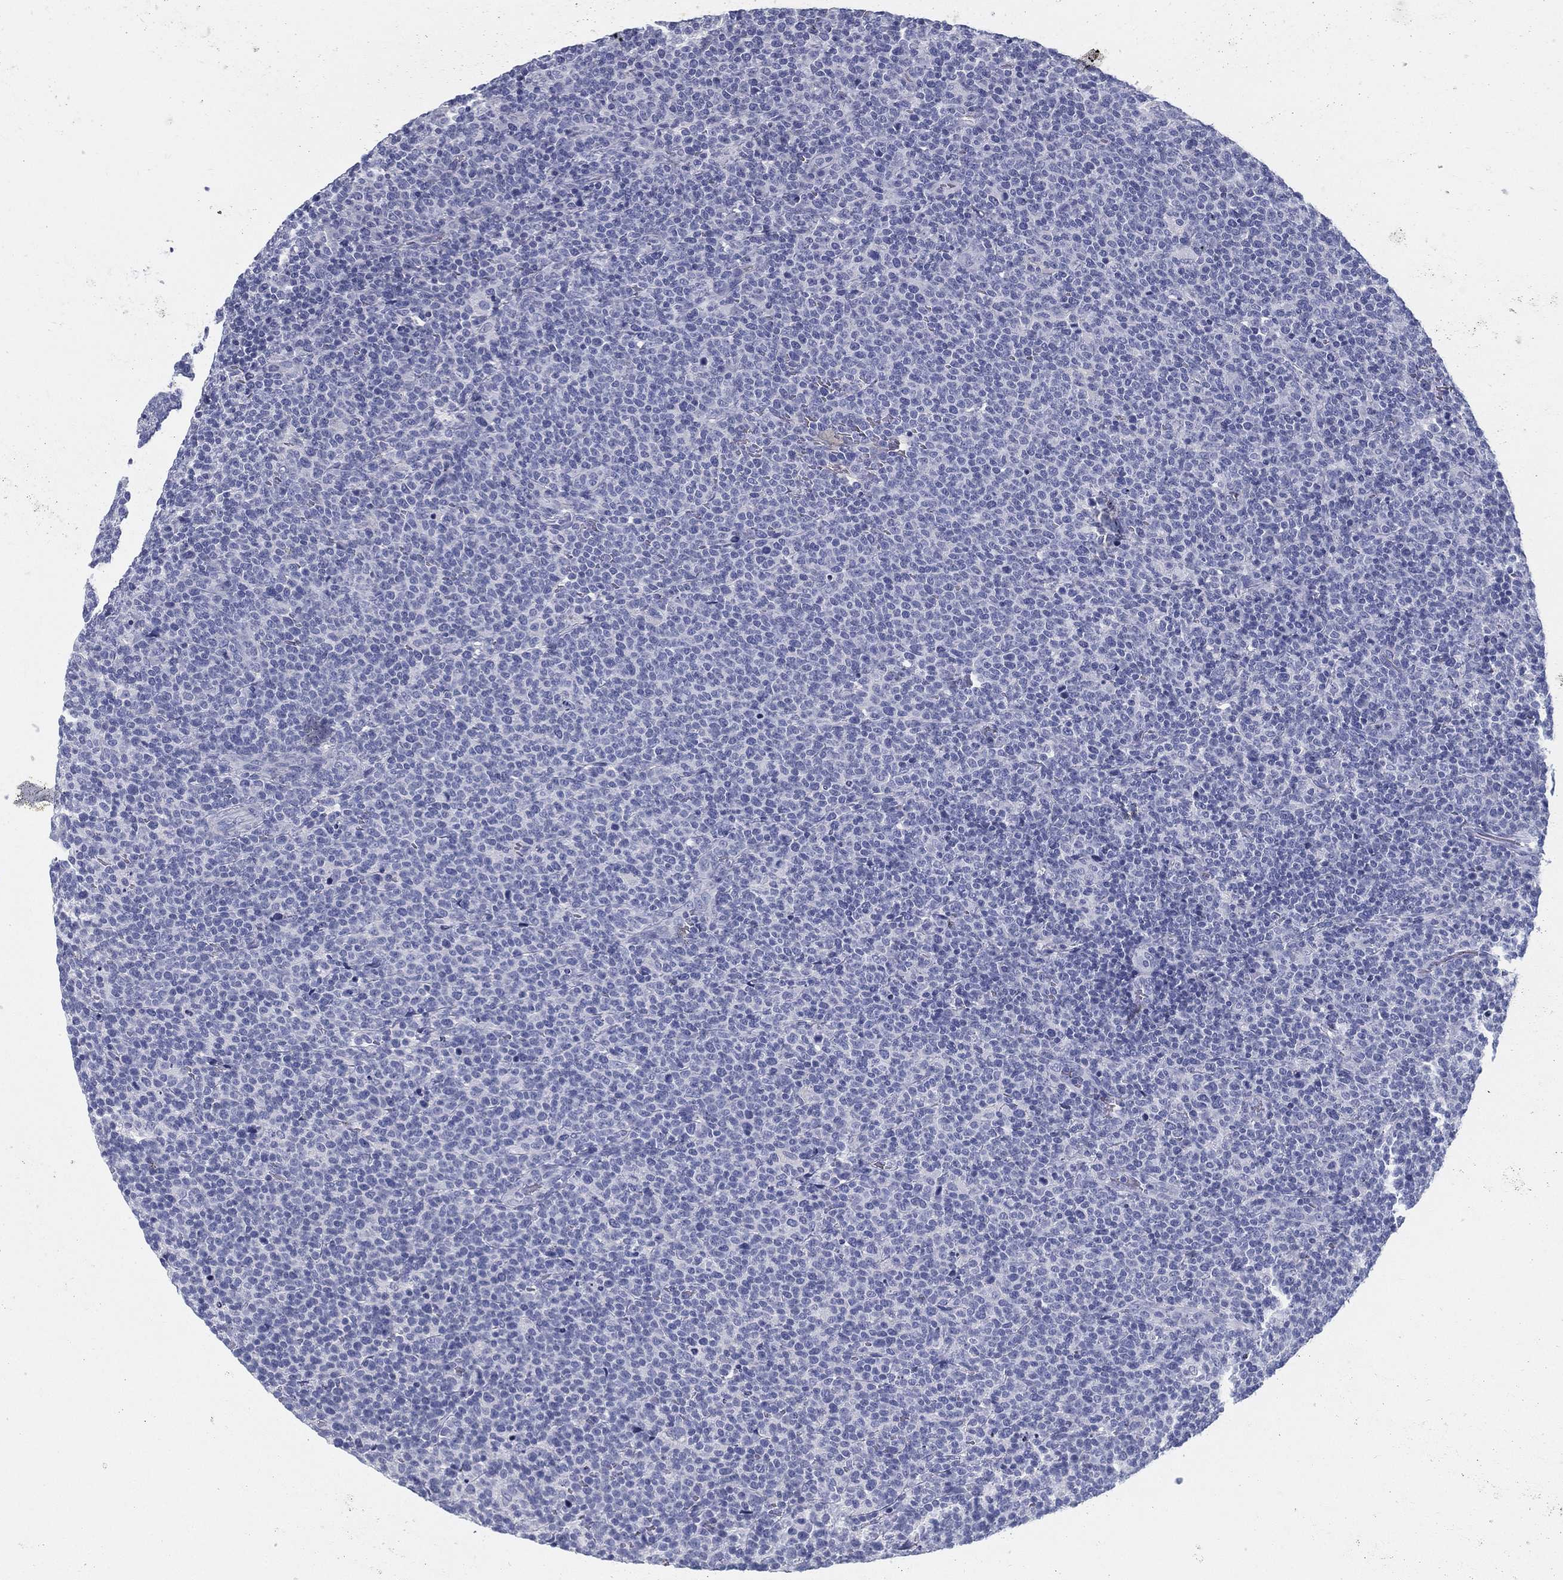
{"staining": {"intensity": "negative", "quantity": "none", "location": "none"}, "tissue": "lymphoma", "cell_type": "Tumor cells", "image_type": "cancer", "snomed": [{"axis": "morphology", "description": "Malignant lymphoma, non-Hodgkin's type, High grade"}, {"axis": "topography", "description": "Lymph node"}], "caption": "Immunohistochemical staining of lymphoma demonstrates no significant staining in tumor cells.", "gene": "TMEM252", "patient": {"sex": "male", "age": 61}}